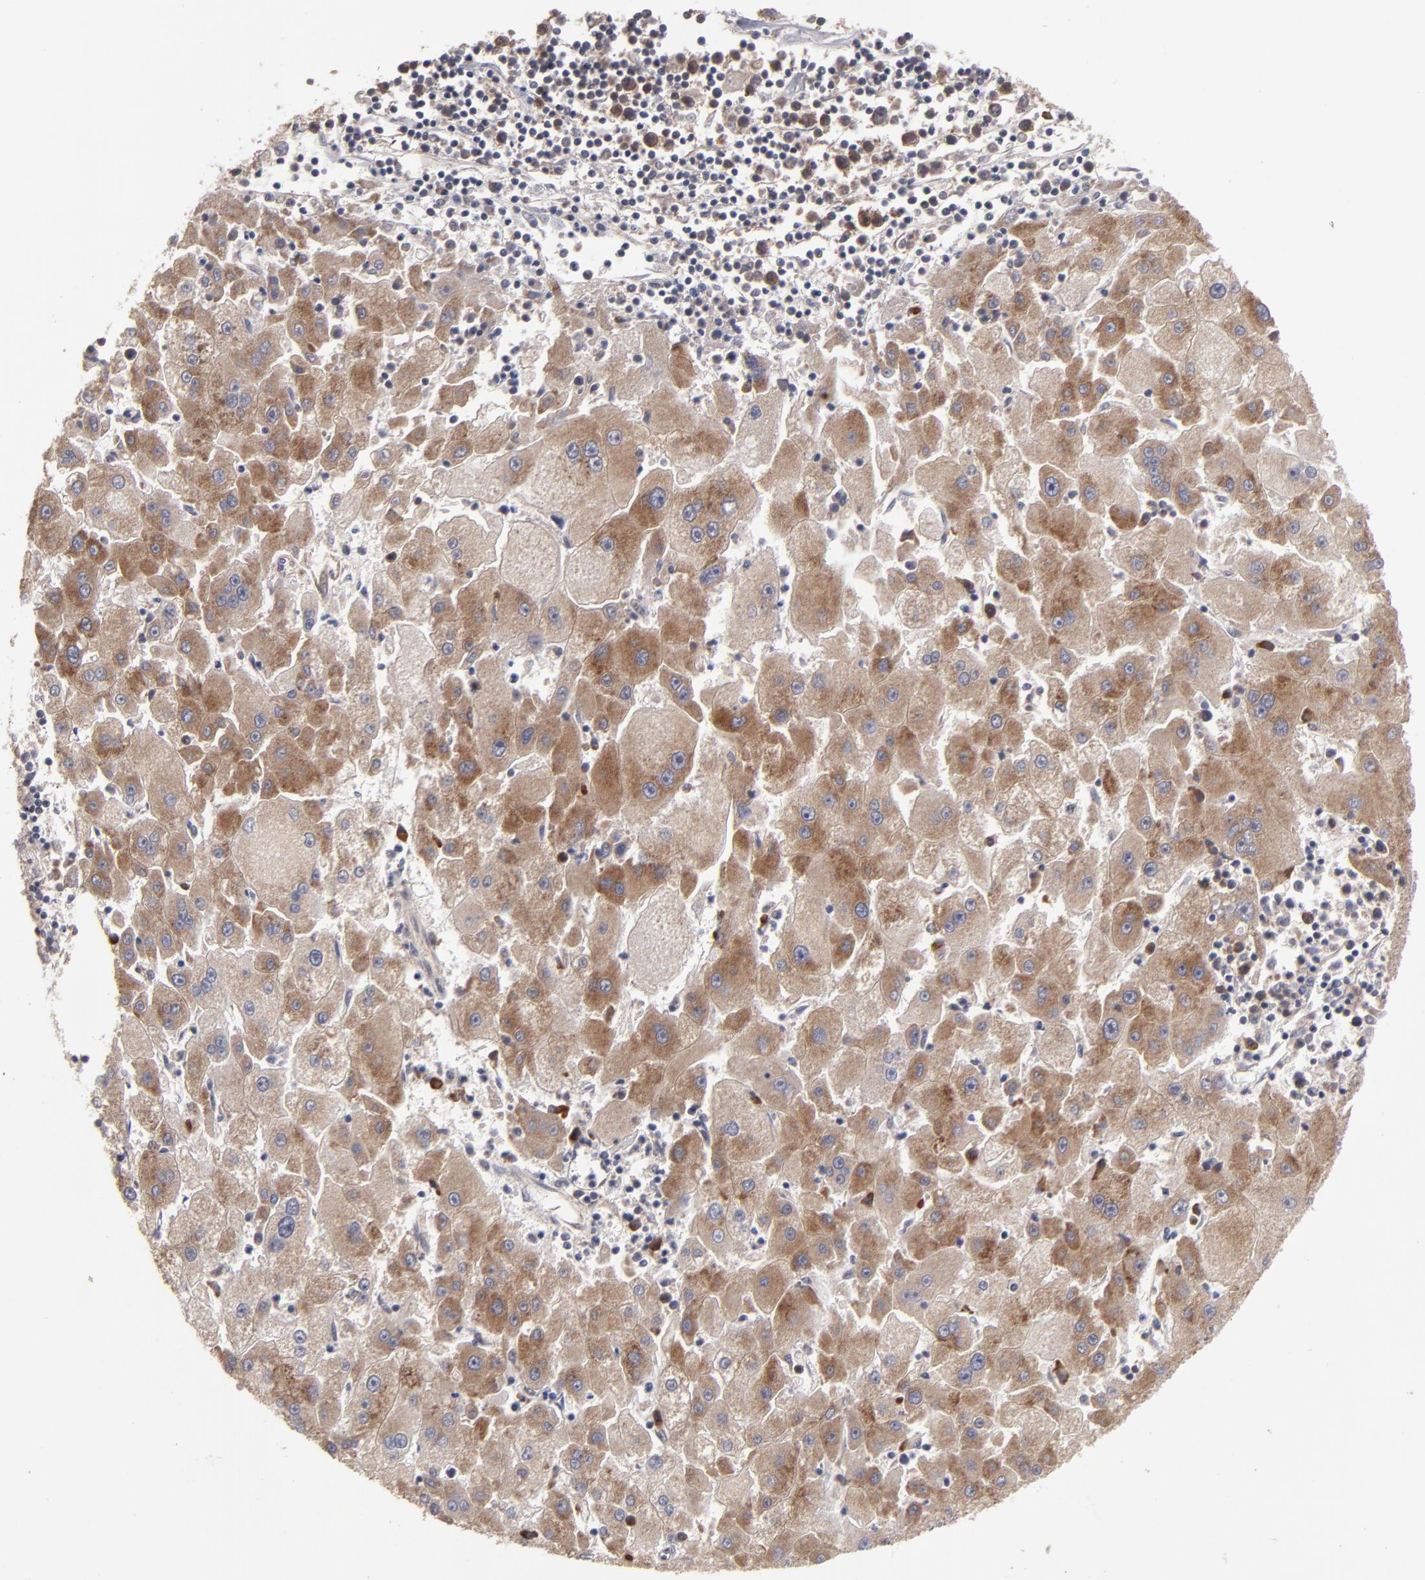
{"staining": {"intensity": "moderate", "quantity": ">75%", "location": "cytoplasmic/membranous"}, "tissue": "liver cancer", "cell_type": "Tumor cells", "image_type": "cancer", "snomed": [{"axis": "morphology", "description": "Carcinoma, Hepatocellular, NOS"}, {"axis": "topography", "description": "Liver"}], "caption": "Moderate cytoplasmic/membranous positivity for a protein is identified in about >75% of tumor cells of liver cancer (hepatocellular carcinoma) using immunohistochemistry.", "gene": "SND1", "patient": {"sex": "male", "age": 72}}